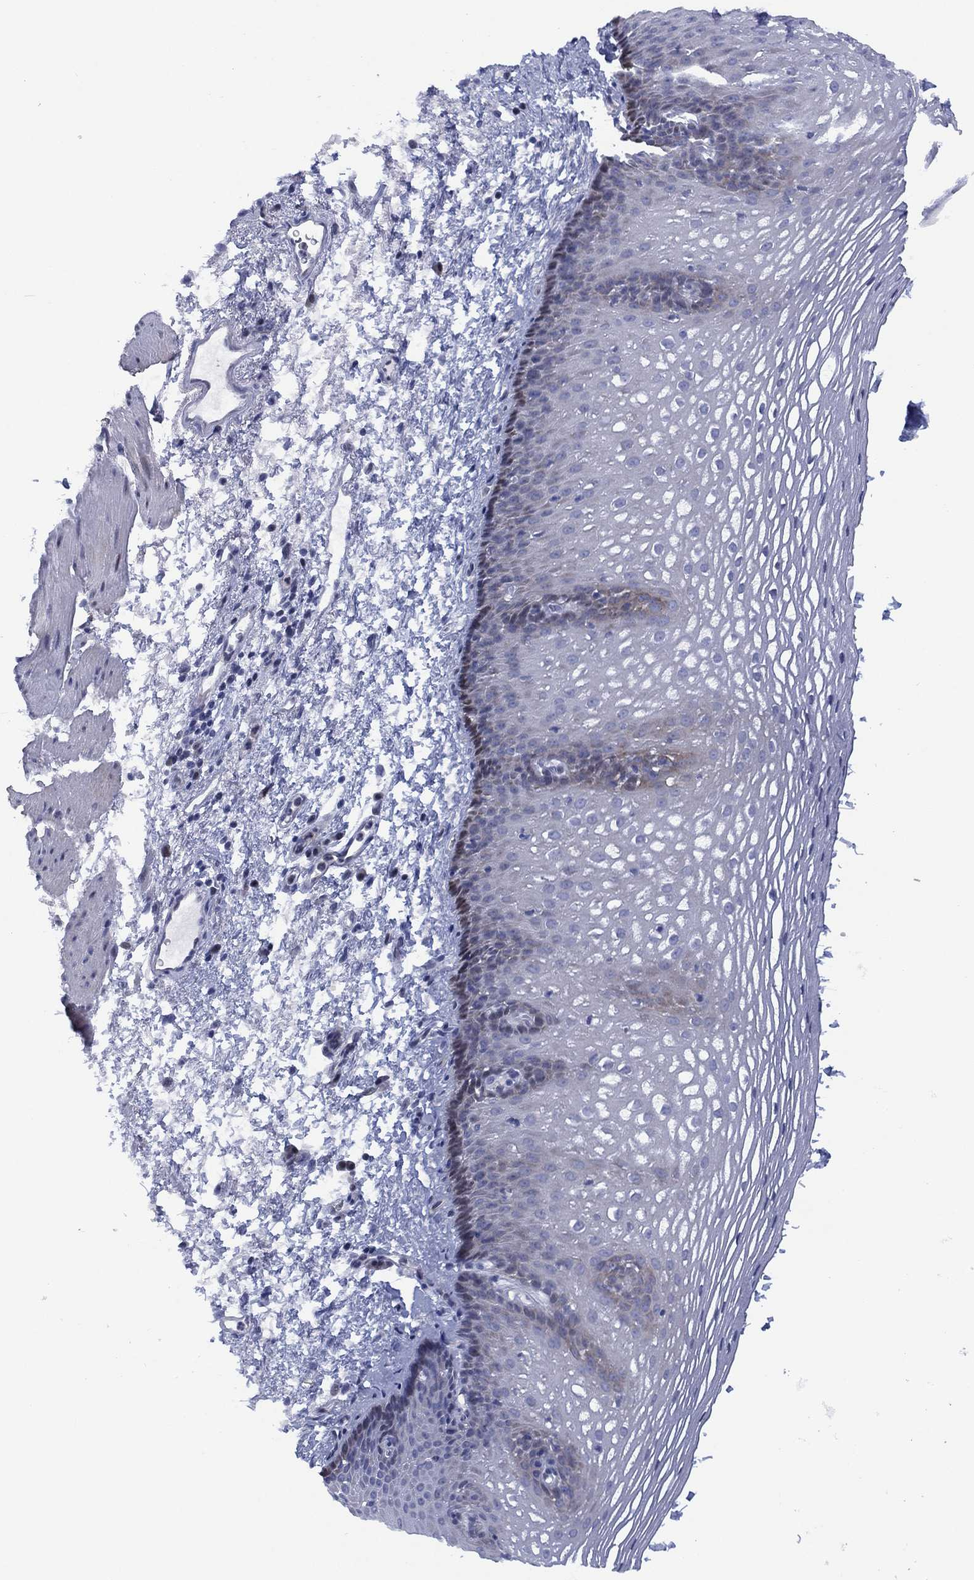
{"staining": {"intensity": "negative", "quantity": "none", "location": "none"}, "tissue": "esophagus", "cell_type": "Squamous epithelial cells", "image_type": "normal", "snomed": [{"axis": "morphology", "description": "Normal tissue, NOS"}, {"axis": "topography", "description": "Esophagus"}], "caption": "Human esophagus stained for a protein using immunohistochemistry (IHC) demonstrates no staining in squamous epithelial cells.", "gene": "SLC4A4", "patient": {"sex": "male", "age": 76}}